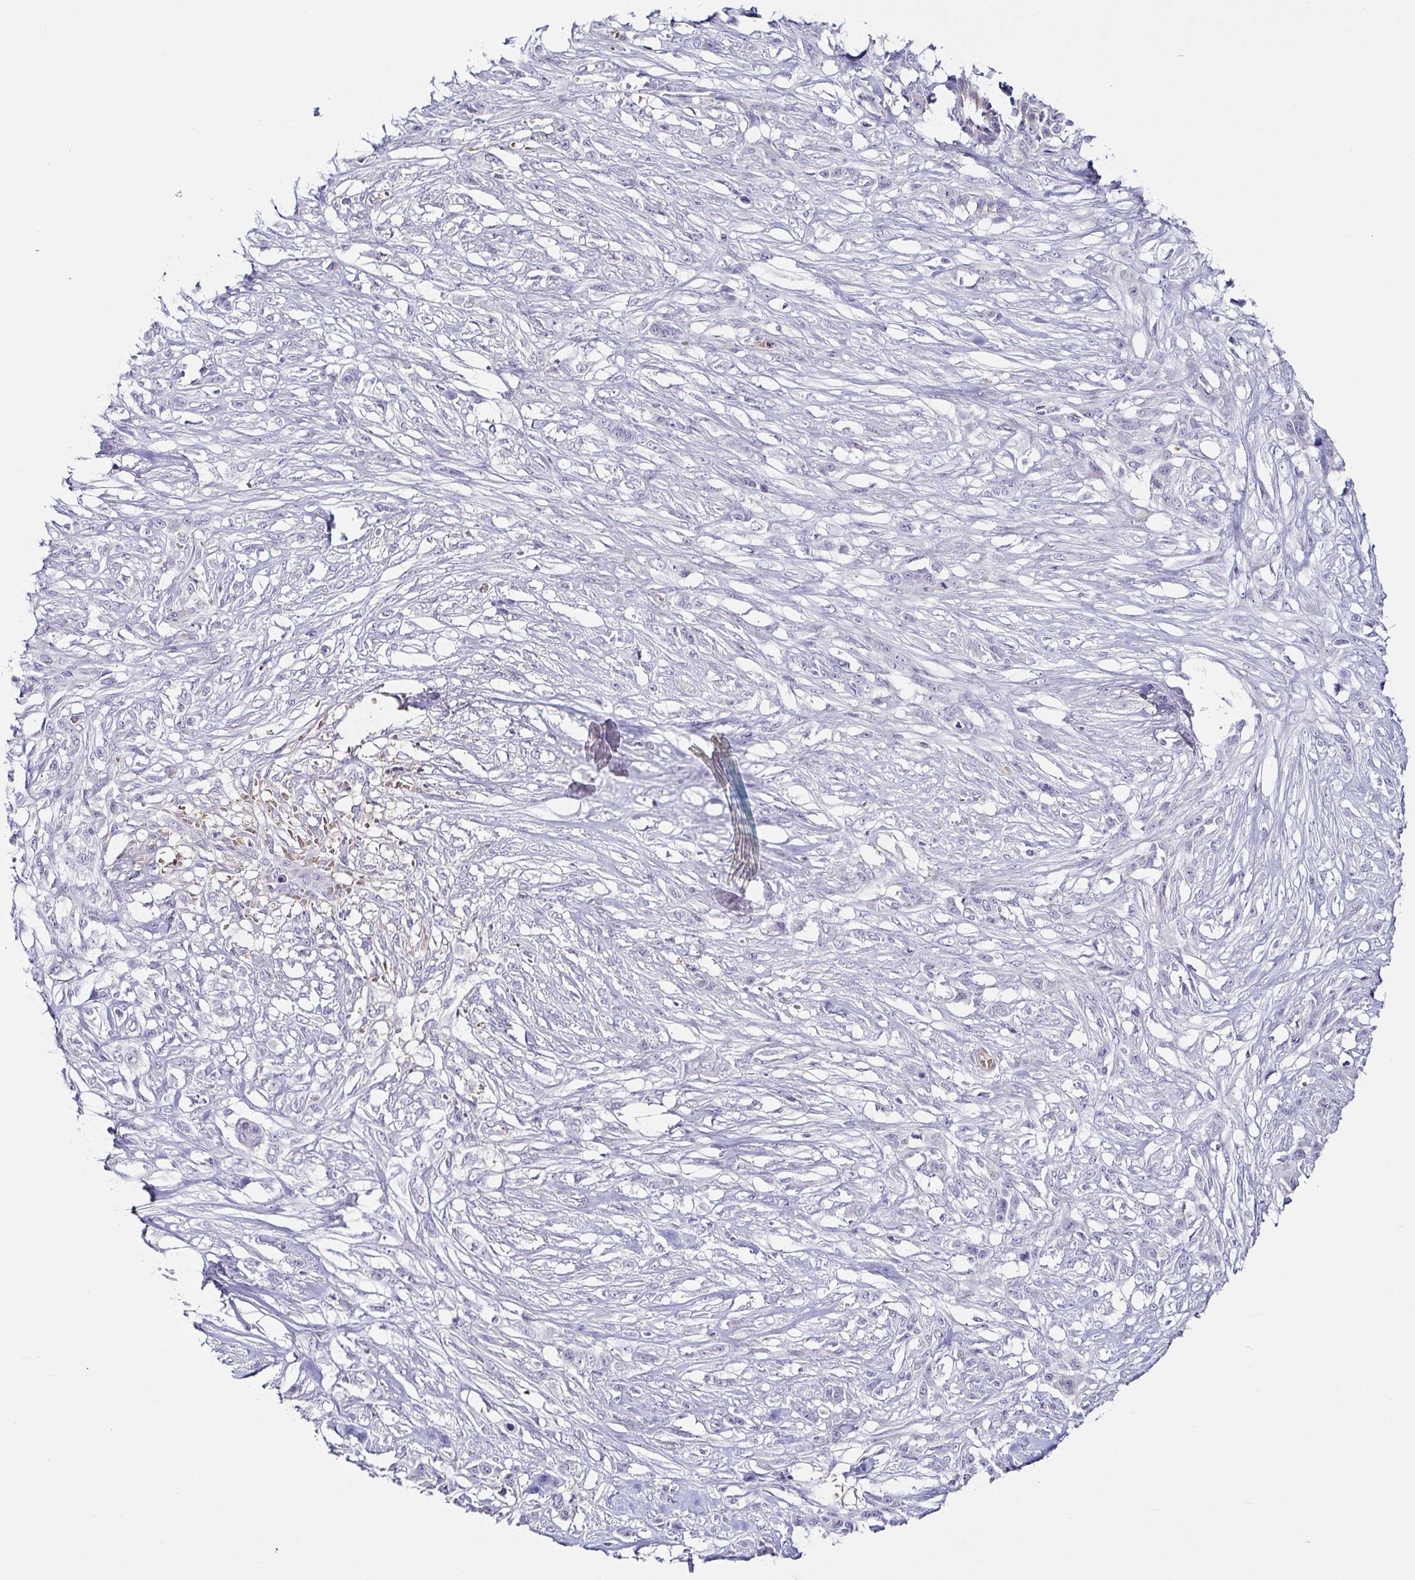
{"staining": {"intensity": "negative", "quantity": "none", "location": "none"}, "tissue": "skin cancer", "cell_type": "Tumor cells", "image_type": "cancer", "snomed": [{"axis": "morphology", "description": "Squamous cell carcinoma, NOS"}, {"axis": "topography", "description": "Skin"}], "caption": "High magnification brightfield microscopy of squamous cell carcinoma (skin) stained with DAB (3,3'-diaminobenzidine) (brown) and counterstained with hematoxylin (blue): tumor cells show no significant staining.", "gene": "FAM162B", "patient": {"sex": "female", "age": 59}}